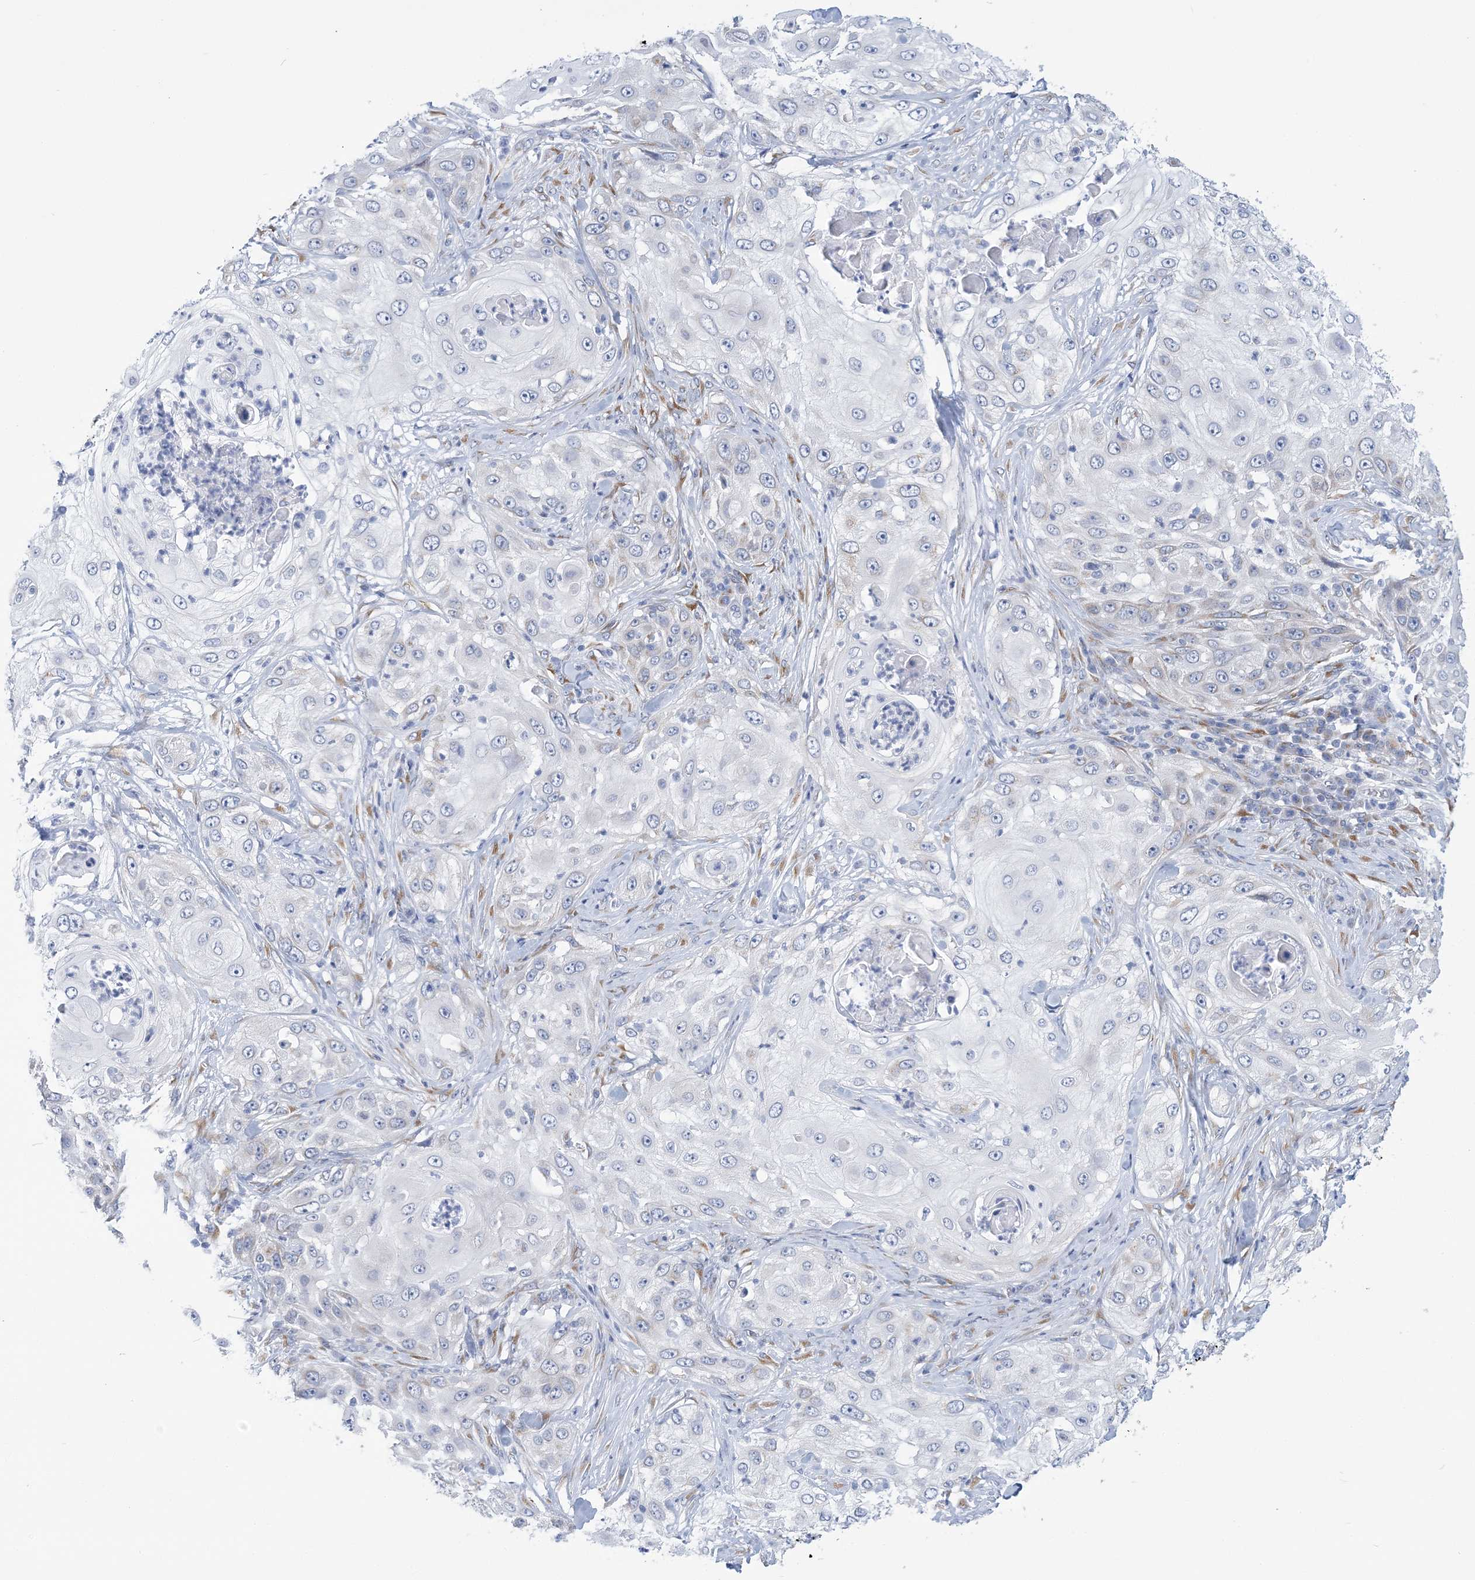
{"staining": {"intensity": "negative", "quantity": "none", "location": "none"}, "tissue": "skin cancer", "cell_type": "Tumor cells", "image_type": "cancer", "snomed": [{"axis": "morphology", "description": "Squamous cell carcinoma, NOS"}, {"axis": "topography", "description": "Skin"}], "caption": "A micrograph of skin cancer (squamous cell carcinoma) stained for a protein shows no brown staining in tumor cells.", "gene": "PLEKHG4B", "patient": {"sex": "female", "age": 44}}